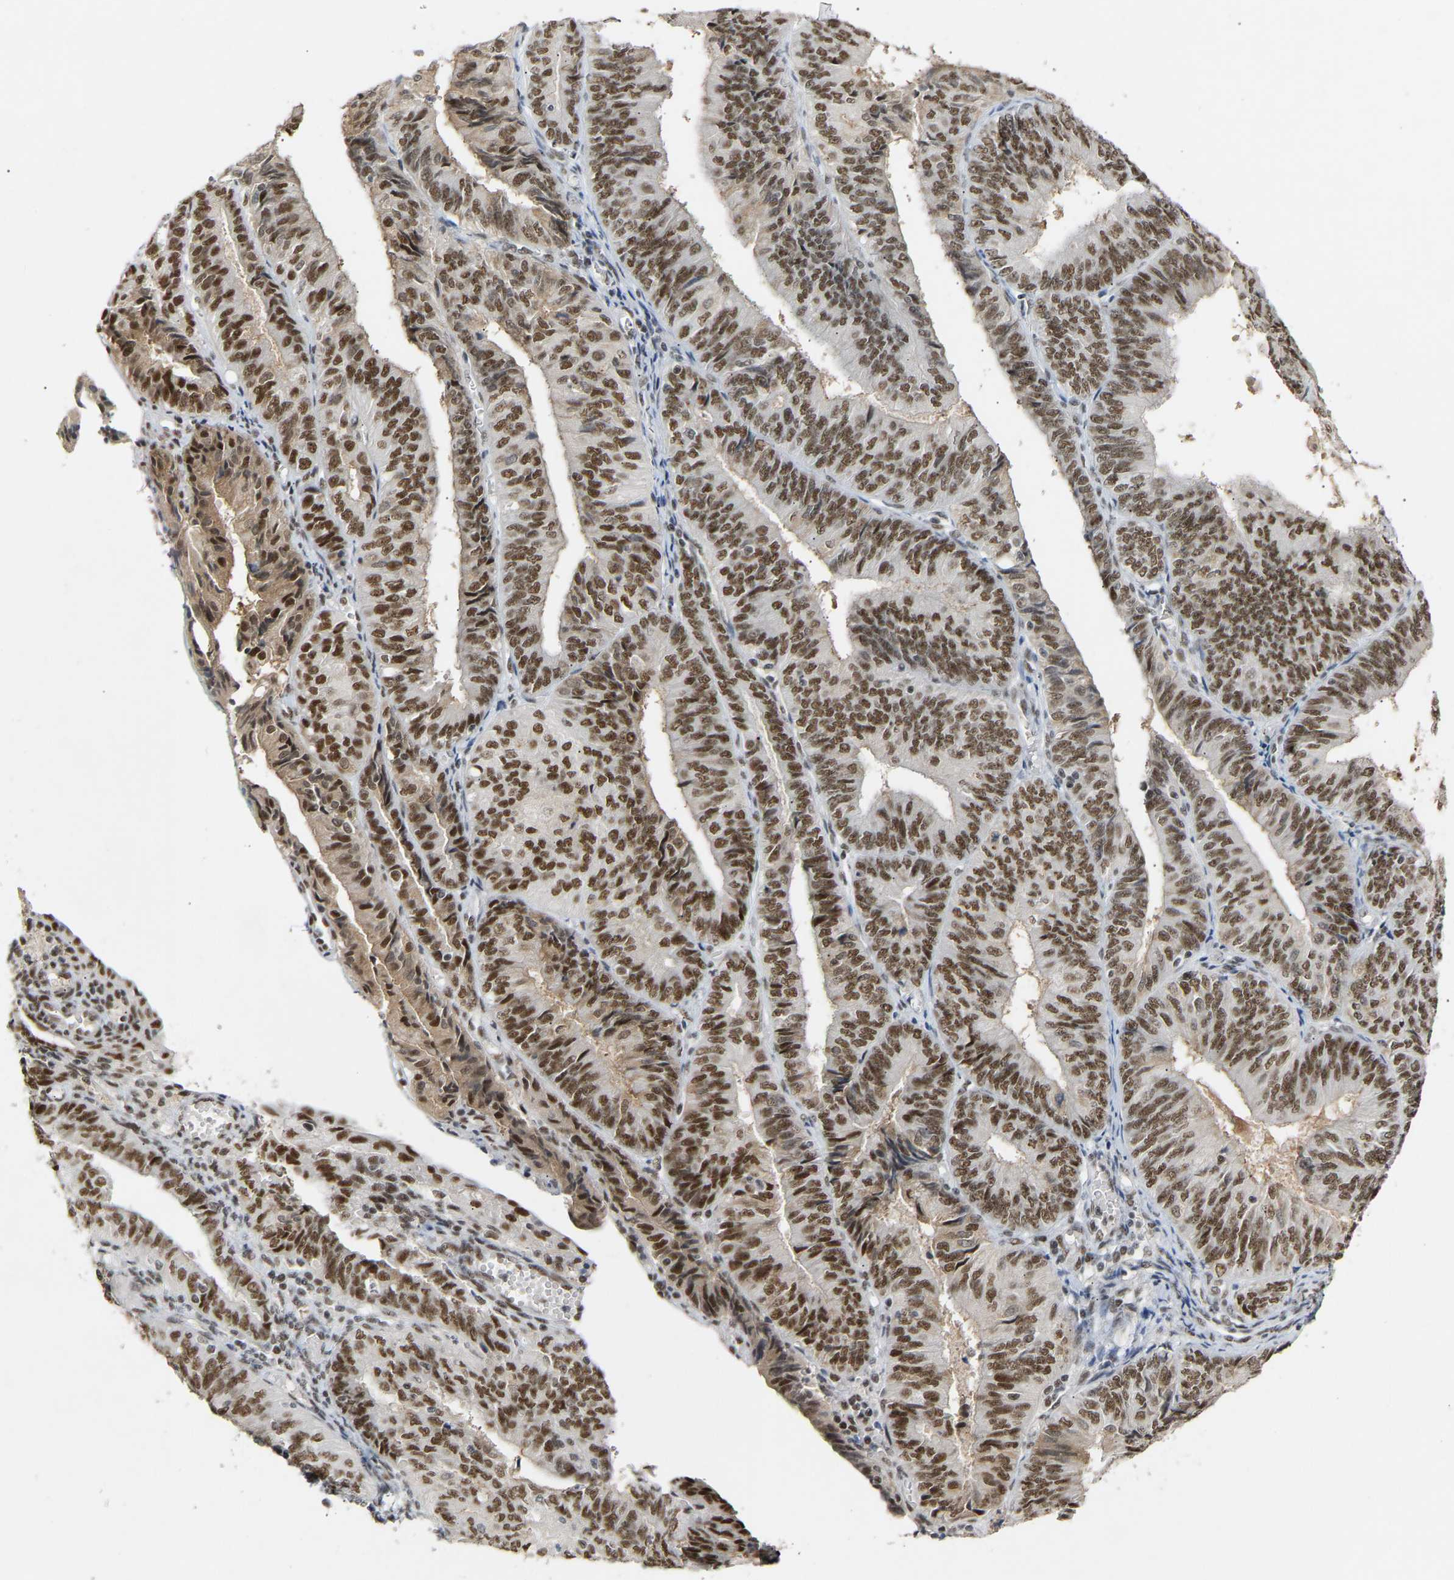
{"staining": {"intensity": "strong", "quantity": ">75%", "location": "nuclear"}, "tissue": "endometrial cancer", "cell_type": "Tumor cells", "image_type": "cancer", "snomed": [{"axis": "morphology", "description": "Adenocarcinoma, NOS"}, {"axis": "topography", "description": "Endometrium"}], "caption": "A high amount of strong nuclear positivity is appreciated in approximately >75% of tumor cells in endometrial adenocarcinoma tissue.", "gene": "NELFB", "patient": {"sex": "female", "age": 58}}